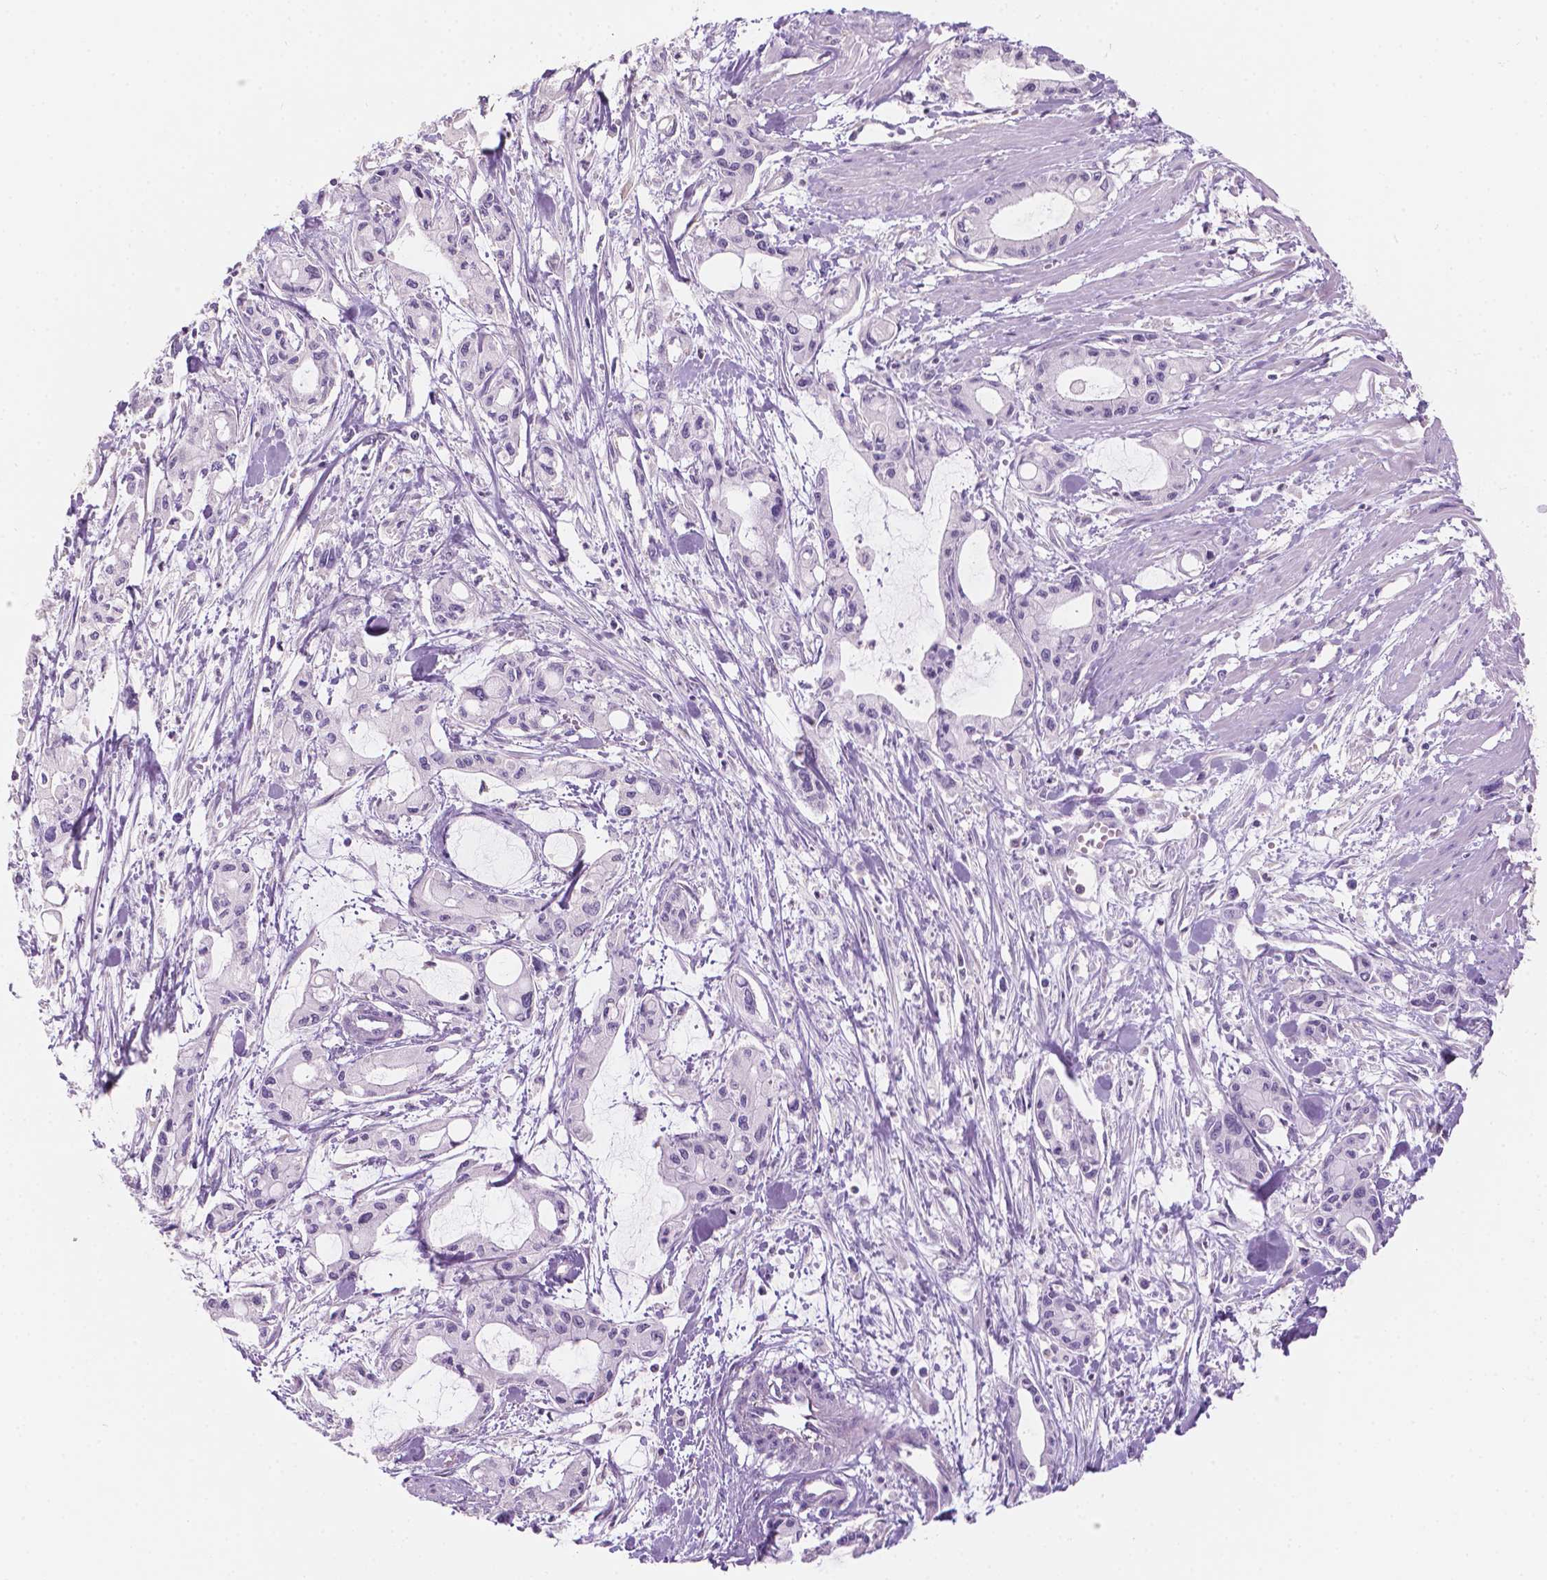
{"staining": {"intensity": "negative", "quantity": "none", "location": "none"}, "tissue": "pancreatic cancer", "cell_type": "Tumor cells", "image_type": "cancer", "snomed": [{"axis": "morphology", "description": "Adenocarcinoma, NOS"}, {"axis": "topography", "description": "Pancreas"}], "caption": "High power microscopy histopathology image of an IHC histopathology image of pancreatic cancer, revealing no significant expression in tumor cells. (Stains: DAB IHC with hematoxylin counter stain, Microscopy: brightfield microscopy at high magnification).", "gene": "SBSN", "patient": {"sex": "male", "age": 48}}